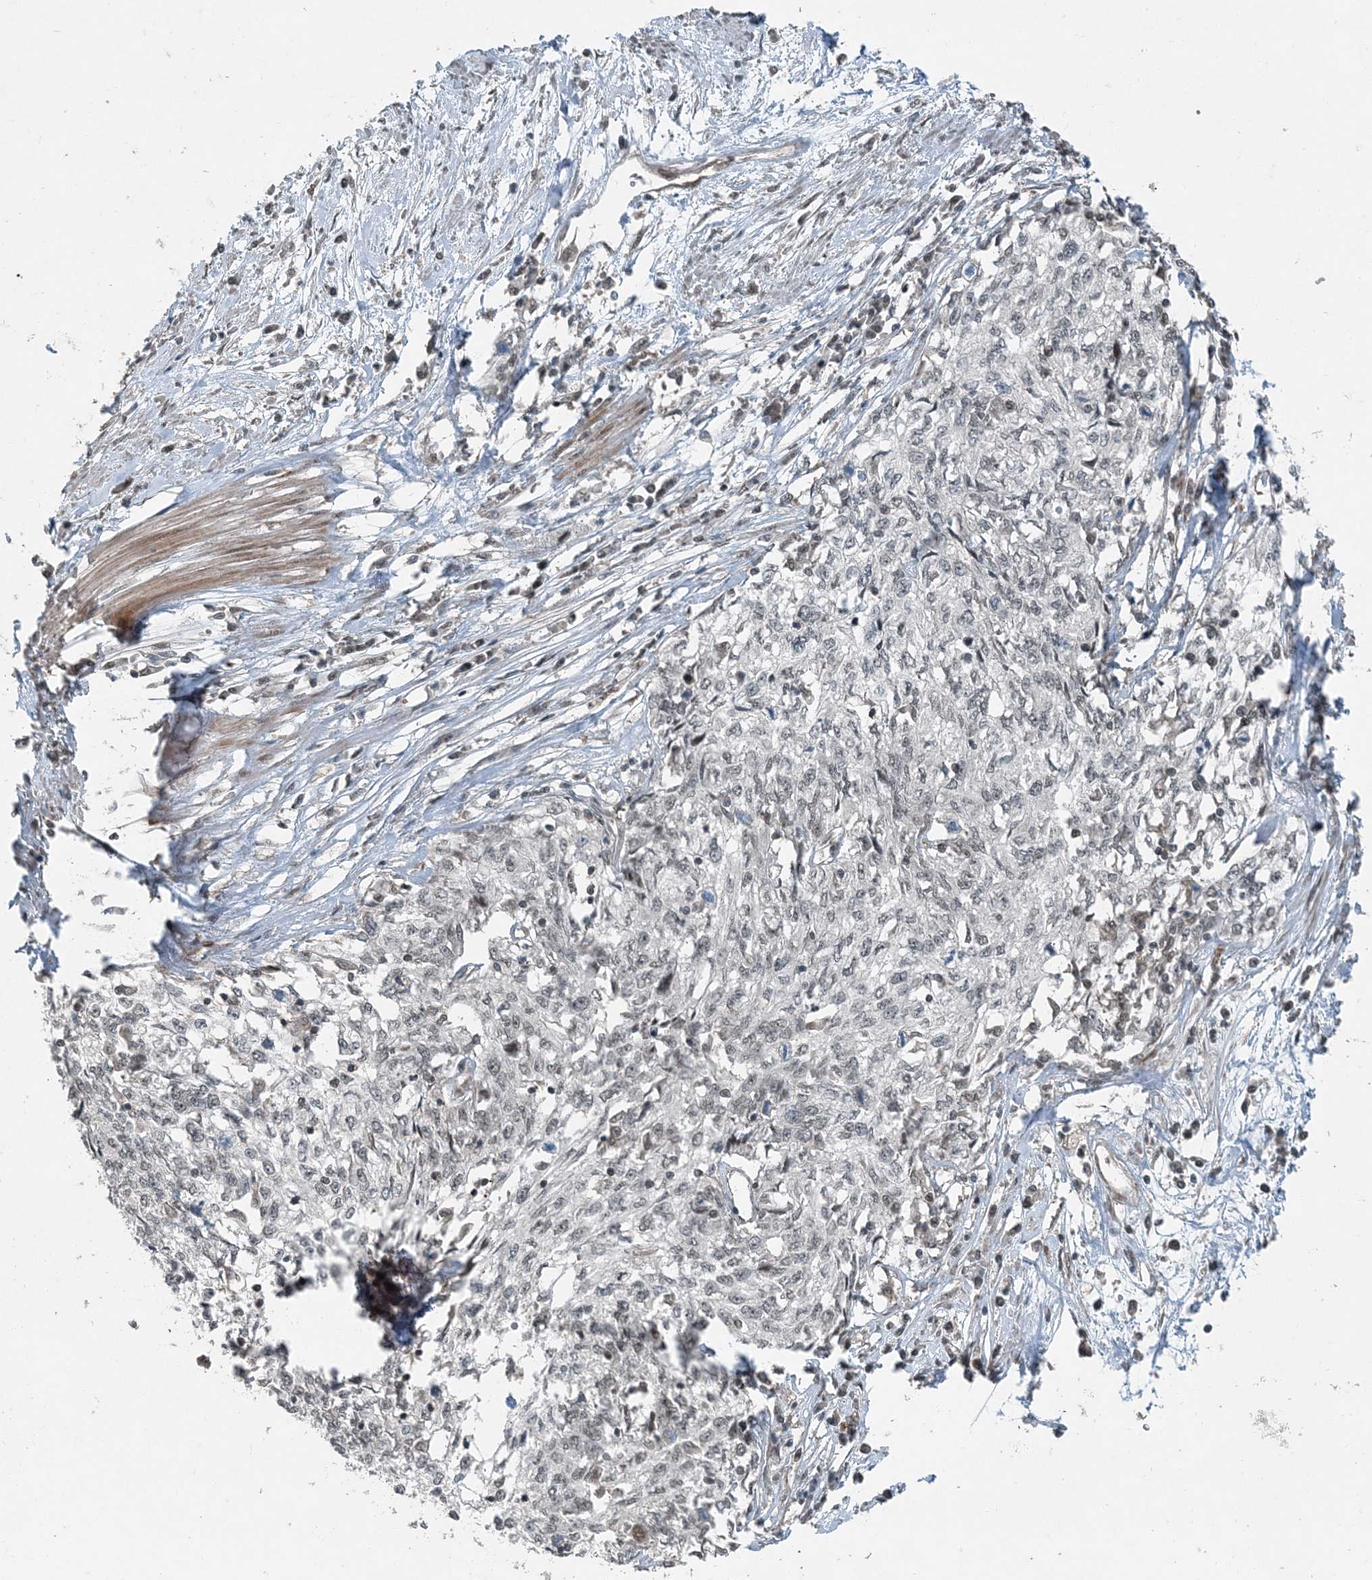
{"staining": {"intensity": "weak", "quantity": "25%-75%", "location": "nuclear"}, "tissue": "cervical cancer", "cell_type": "Tumor cells", "image_type": "cancer", "snomed": [{"axis": "morphology", "description": "Squamous cell carcinoma, NOS"}, {"axis": "topography", "description": "Cervix"}], "caption": "An image of cervical squamous cell carcinoma stained for a protein shows weak nuclear brown staining in tumor cells. (brown staining indicates protein expression, while blue staining denotes nuclei).", "gene": "COPS7B", "patient": {"sex": "female", "age": 57}}